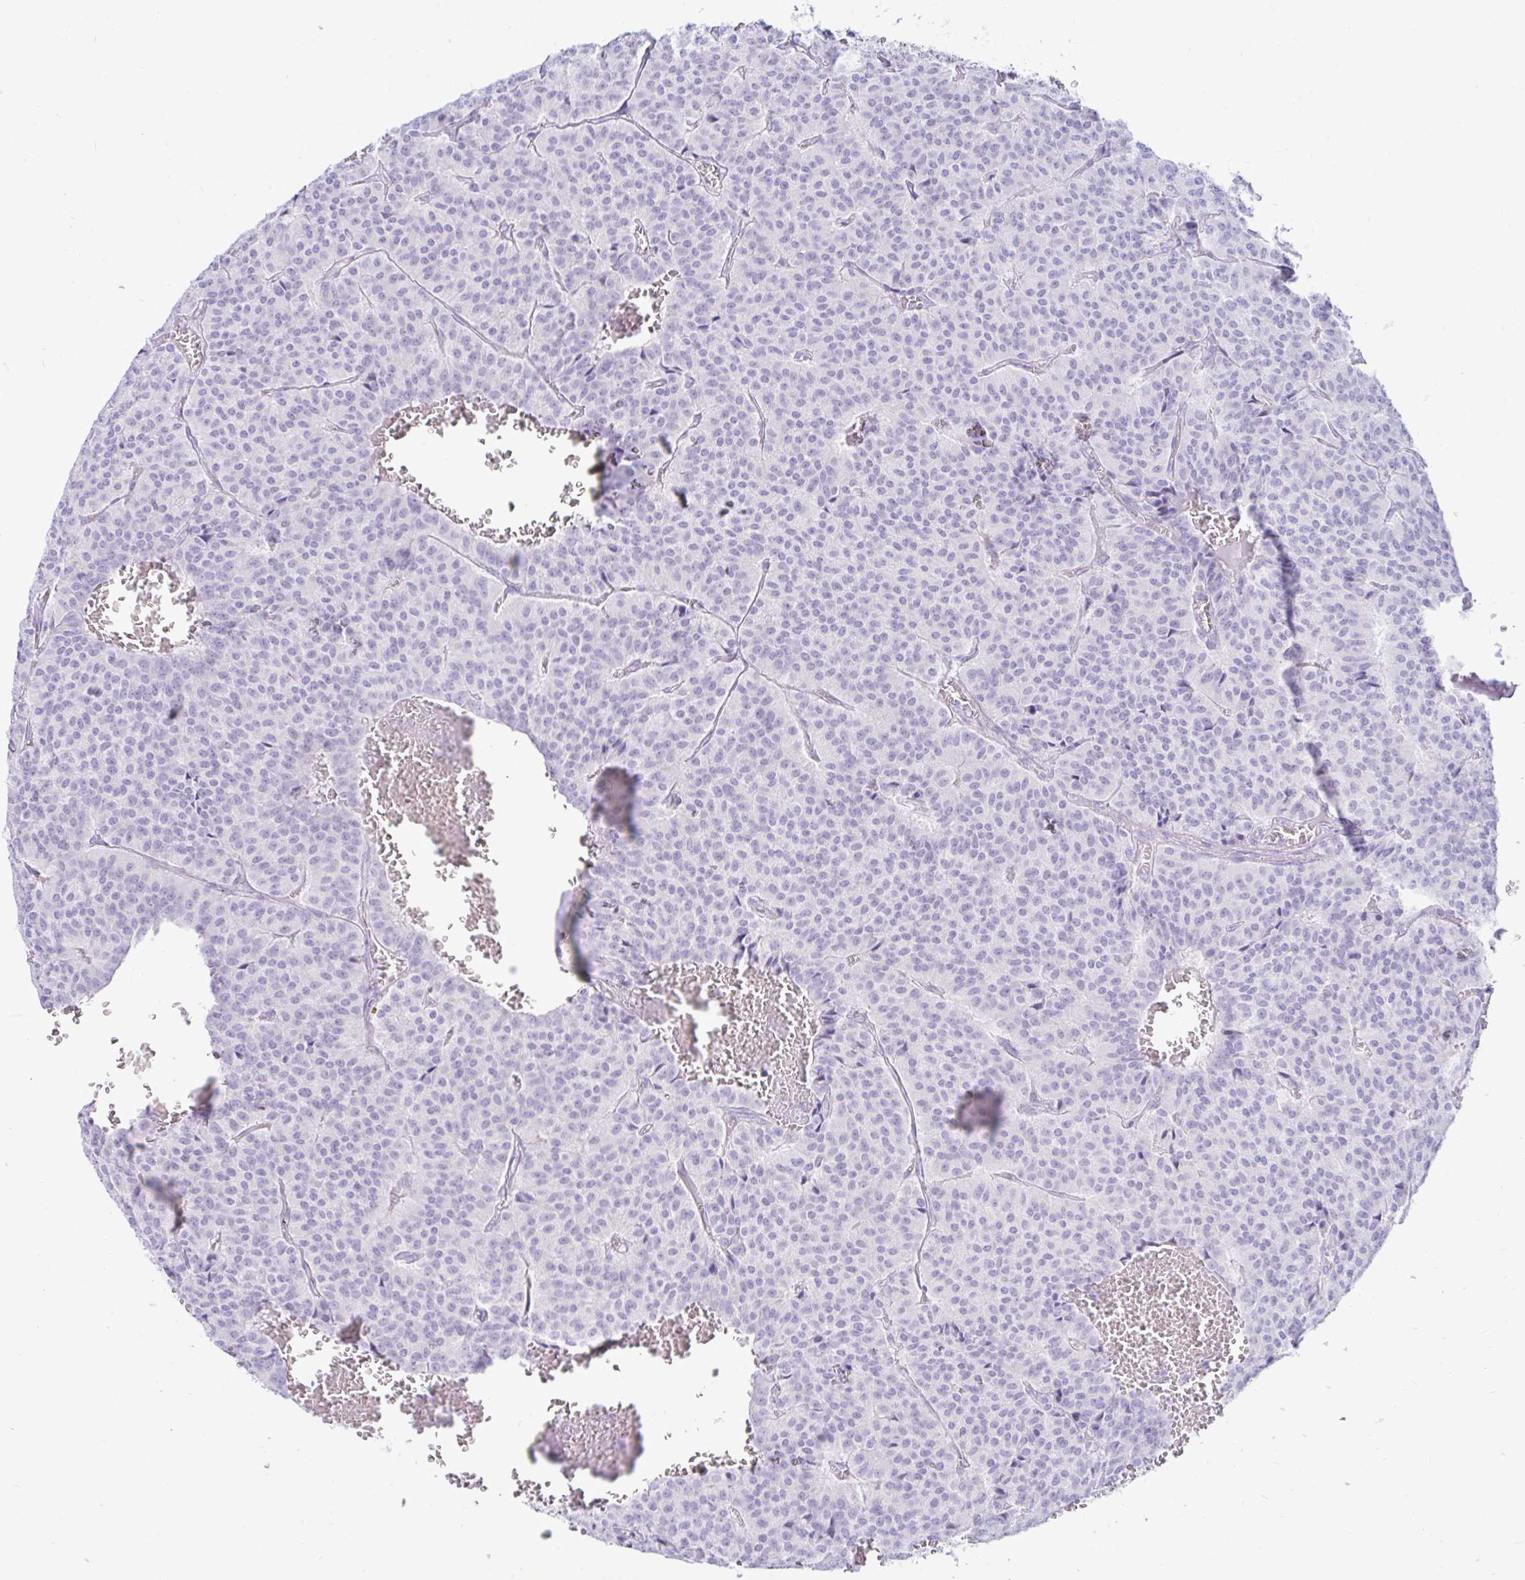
{"staining": {"intensity": "negative", "quantity": "none", "location": "none"}, "tissue": "carcinoid", "cell_type": "Tumor cells", "image_type": "cancer", "snomed": [{"axis": "morphology", "description": "Carcinoid, malignant, NOS"}, {"axis": "topography", "description": "Lung"}], "caption": "This is a micrograph of immunohistochemistry staining of carcinoid, which shows no expression in tumor cells. (Stains: DAB (3,3'-diaminobenzidine) IHC with hematoxylin counter stain, Microscopy: brightfield microscopy at high magnification).", "gene": "BEST1", "patient": {"sex": "male", "age": 70}}